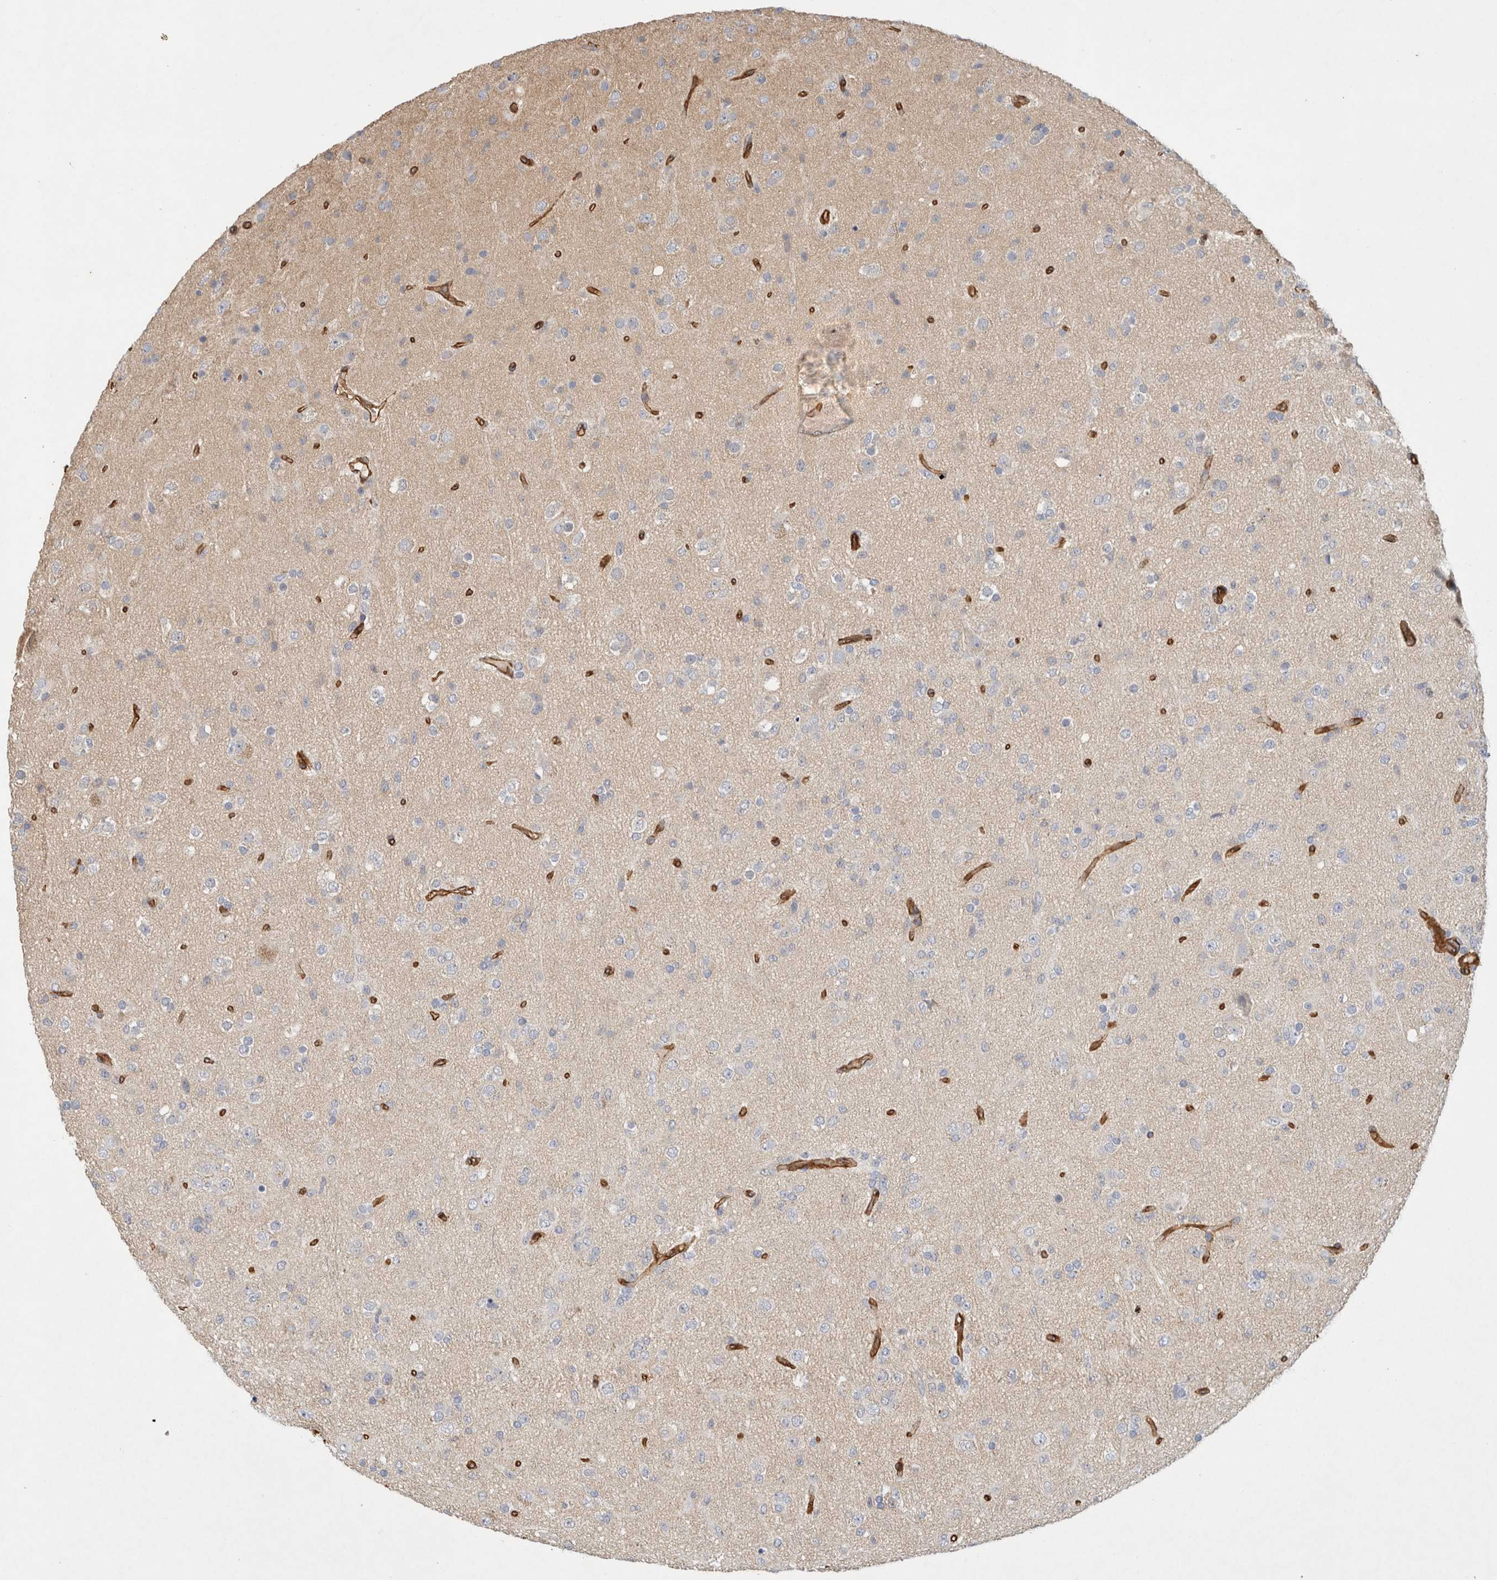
{"staining": {"intensity": "negative", "quantity": "none", "location": "none"}, "tissue": "glioma", "cell_type": "Tumor cells", "image_type": "cancer", "snomed": [{"axis": "morphology", "description": "Glioma, malignant, Low grade"}, {"axis": "topography", "description": "Brain"}], "caption": "This is an IHC photomicrograph of human low-grade glioma (malignant). There is no expression in tumor cells.", "gene": "JMJD4", "patient": {"sex": "male", "age": 65}}